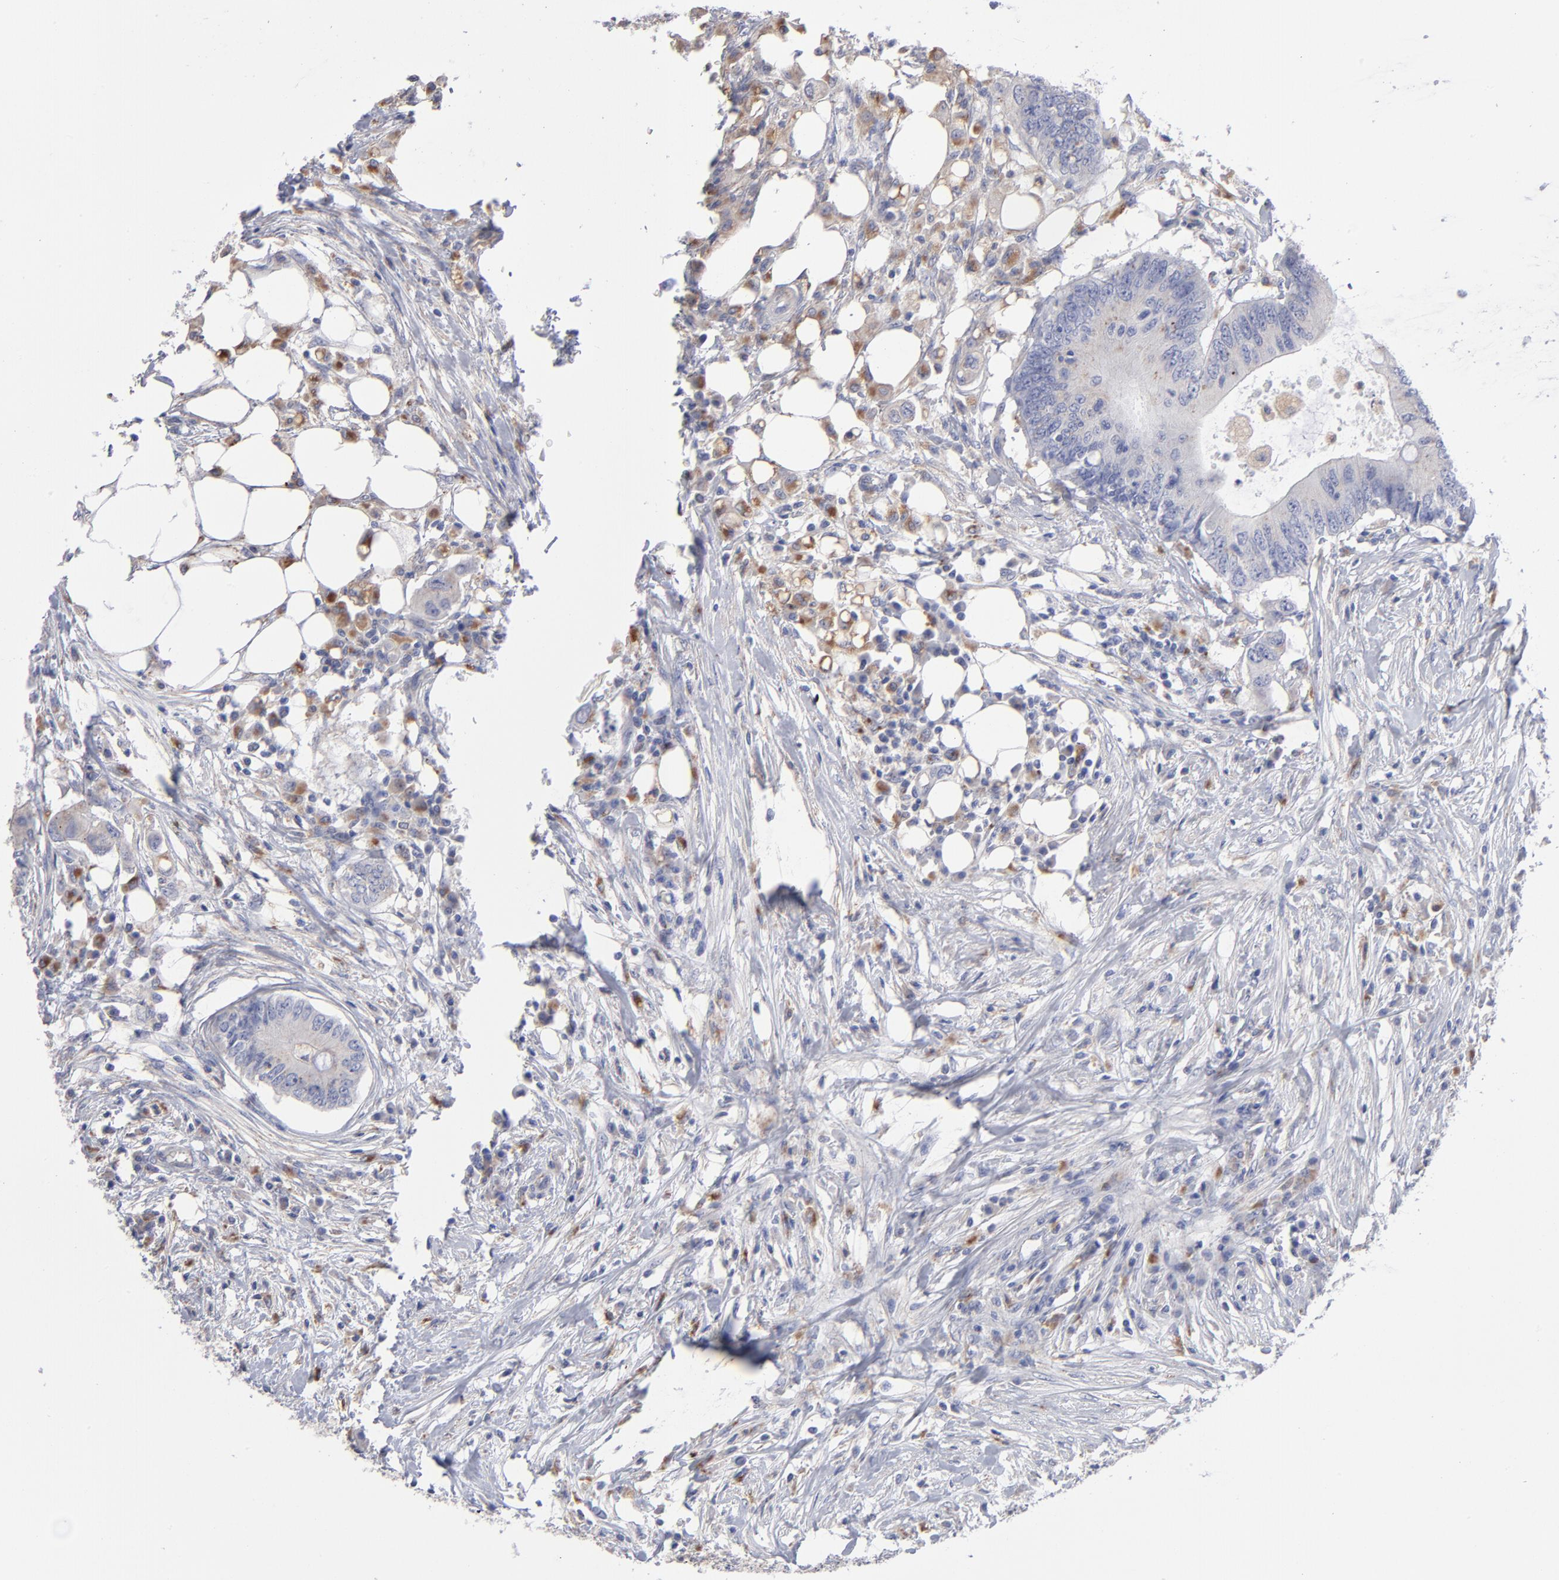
{"staining": {"intensity": "weak", "quantity": "<25%", "location": "cytoplasmic/membranous"}, "tissue": "colorectal cancer", "cell_type": "Tumor cells", "image_type": "cancer", "snomed": [{"axis": "morphology", "description": "Adenocarcinoma, NOS"}, {"axis": "topography", "description": "Colon"}], "caption": "Image shows no protein positivity in tumor cells of colorectal adenocarcinoma tissue.", "gene": "RRAGB", "patient": {"sex": "male", "age": 71}}